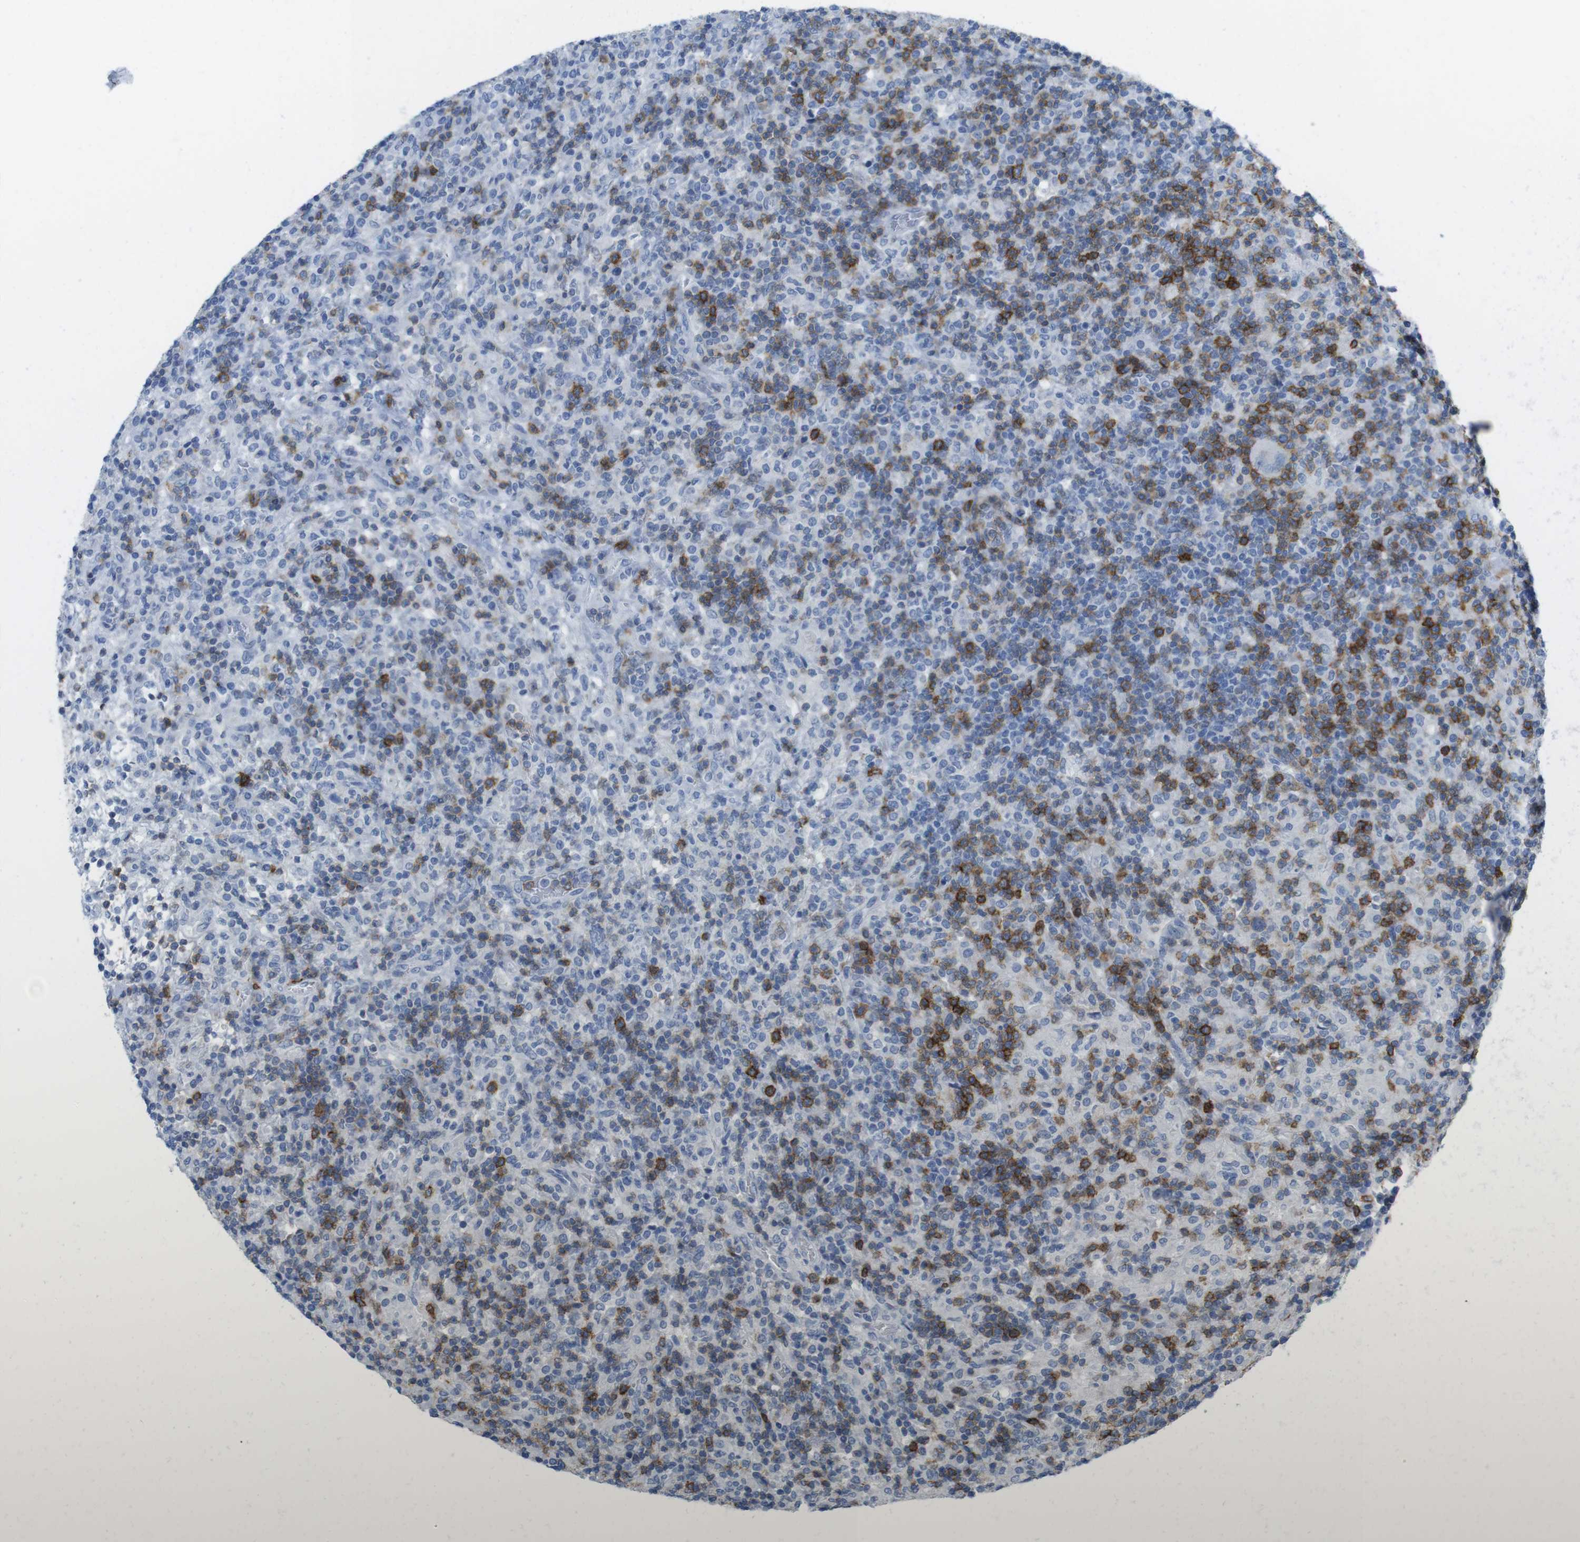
{"staining": {"intensity": "negative", "quantity": "none", "location": "none"}, "tissue": "lymphoma", "cell_type": "Tumor cells", "image_type": "cancer", "snomed": [{"axis": "morphology", "description": "Hodgkin's disease, NOS"}, {"axis": "topography", "description": "Lymph node"}], "caption": "Image shows no significant protein expression in tumor cells of Hodgkin's disease. The staining is performed using DAB brown chromogen with nuclei counter-stained in using hematoxylin.", "gene": "CD5", "patient": {"sex": "male", "age": 70}}